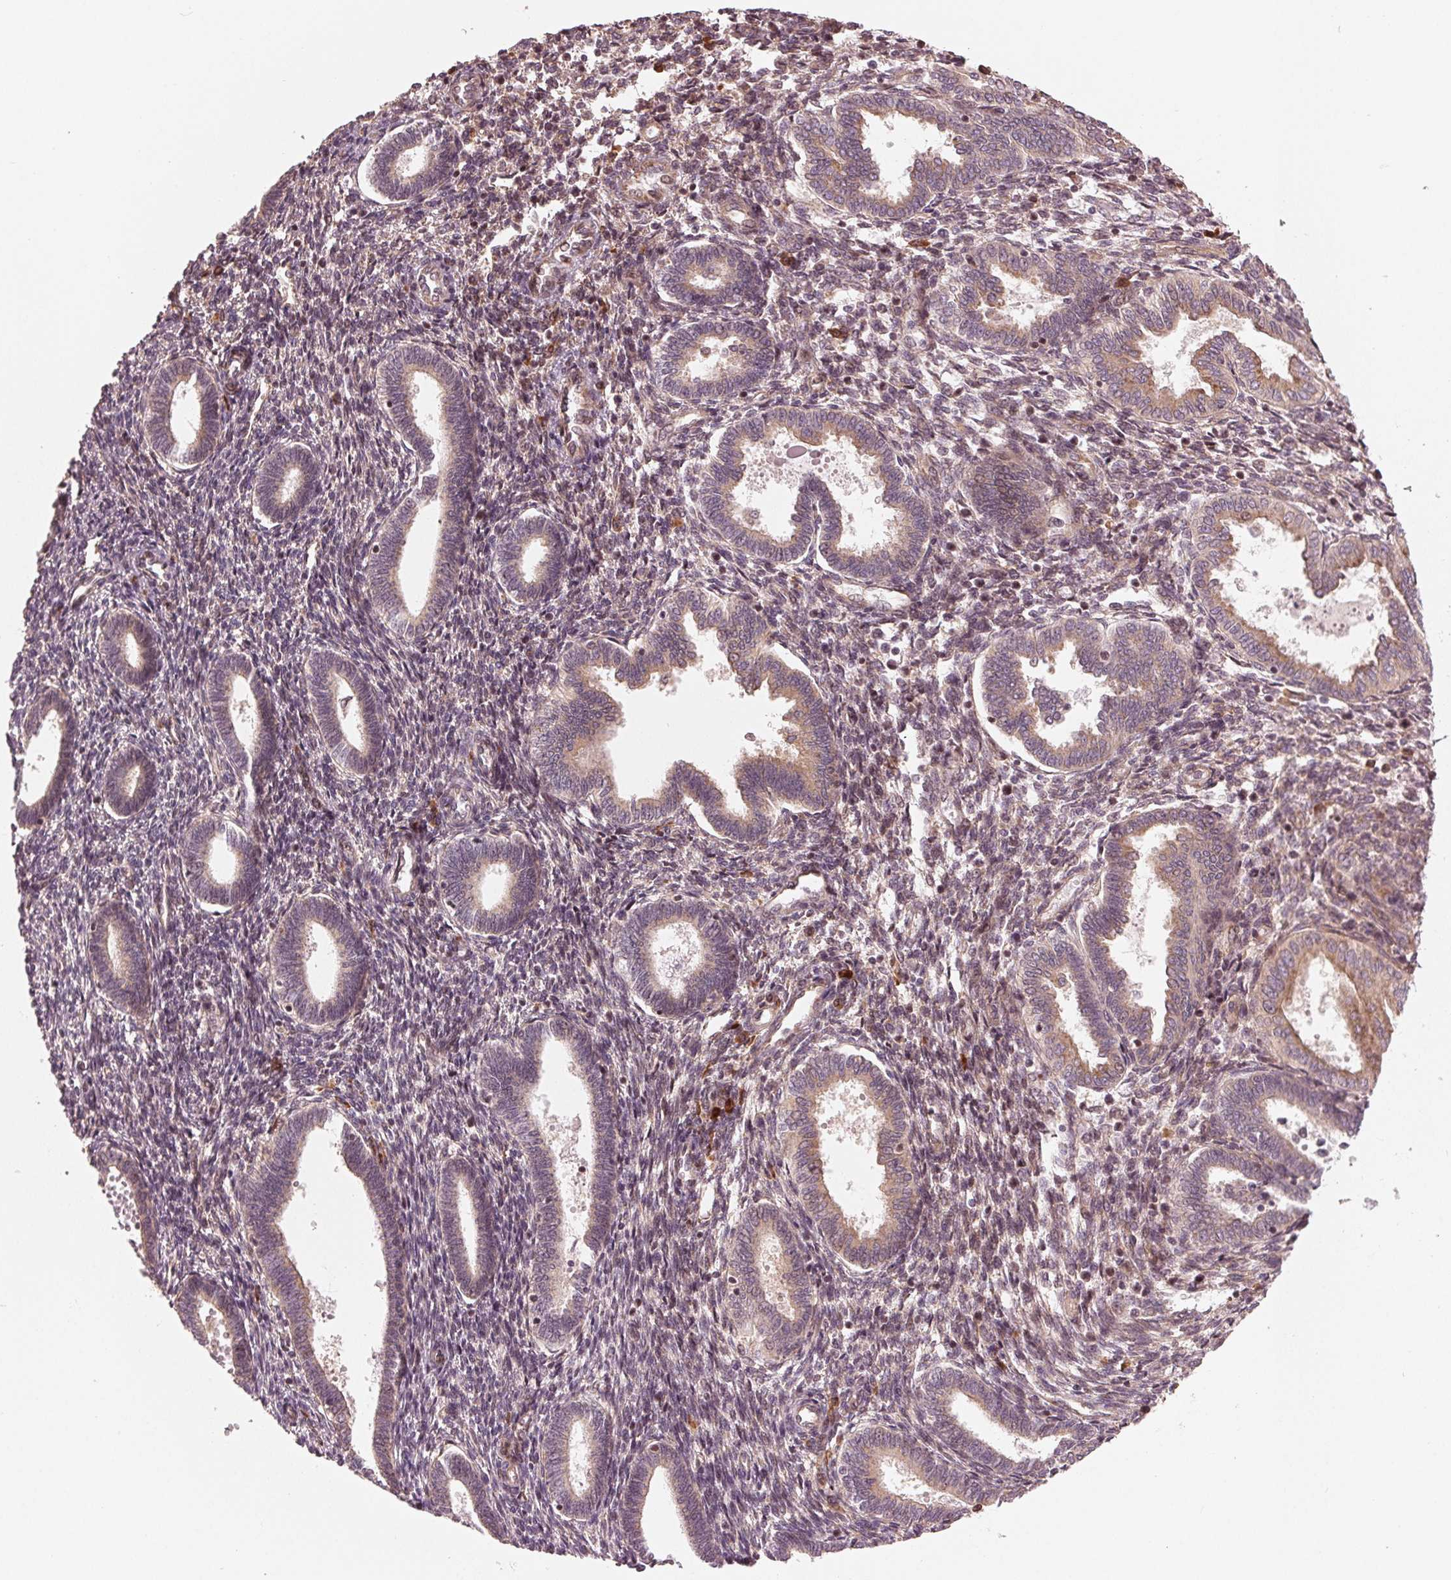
{"staining": {"intensity": "weak", "quantity": "<25%", "location": "cytoplasmic/membranous"}, "tissue": "endometrium", "cell_type": "Cells in endometrial stroma", "image_type": "normal", "snomed": [{"axis": "morphology", "description": "Normal tissue, NOS"}, {"axis": "topography", "description": "Endometrium"}], "caption": "Immunohistochemistry (IHC) of normal human endometrium reveals no staining in cells in endometrial stroma. (DAB immunohistochemistry visualized using brightfield microscopy, high magnification).", "gene": "CMIP", "patient": {"sex": "female", "age": 42}}